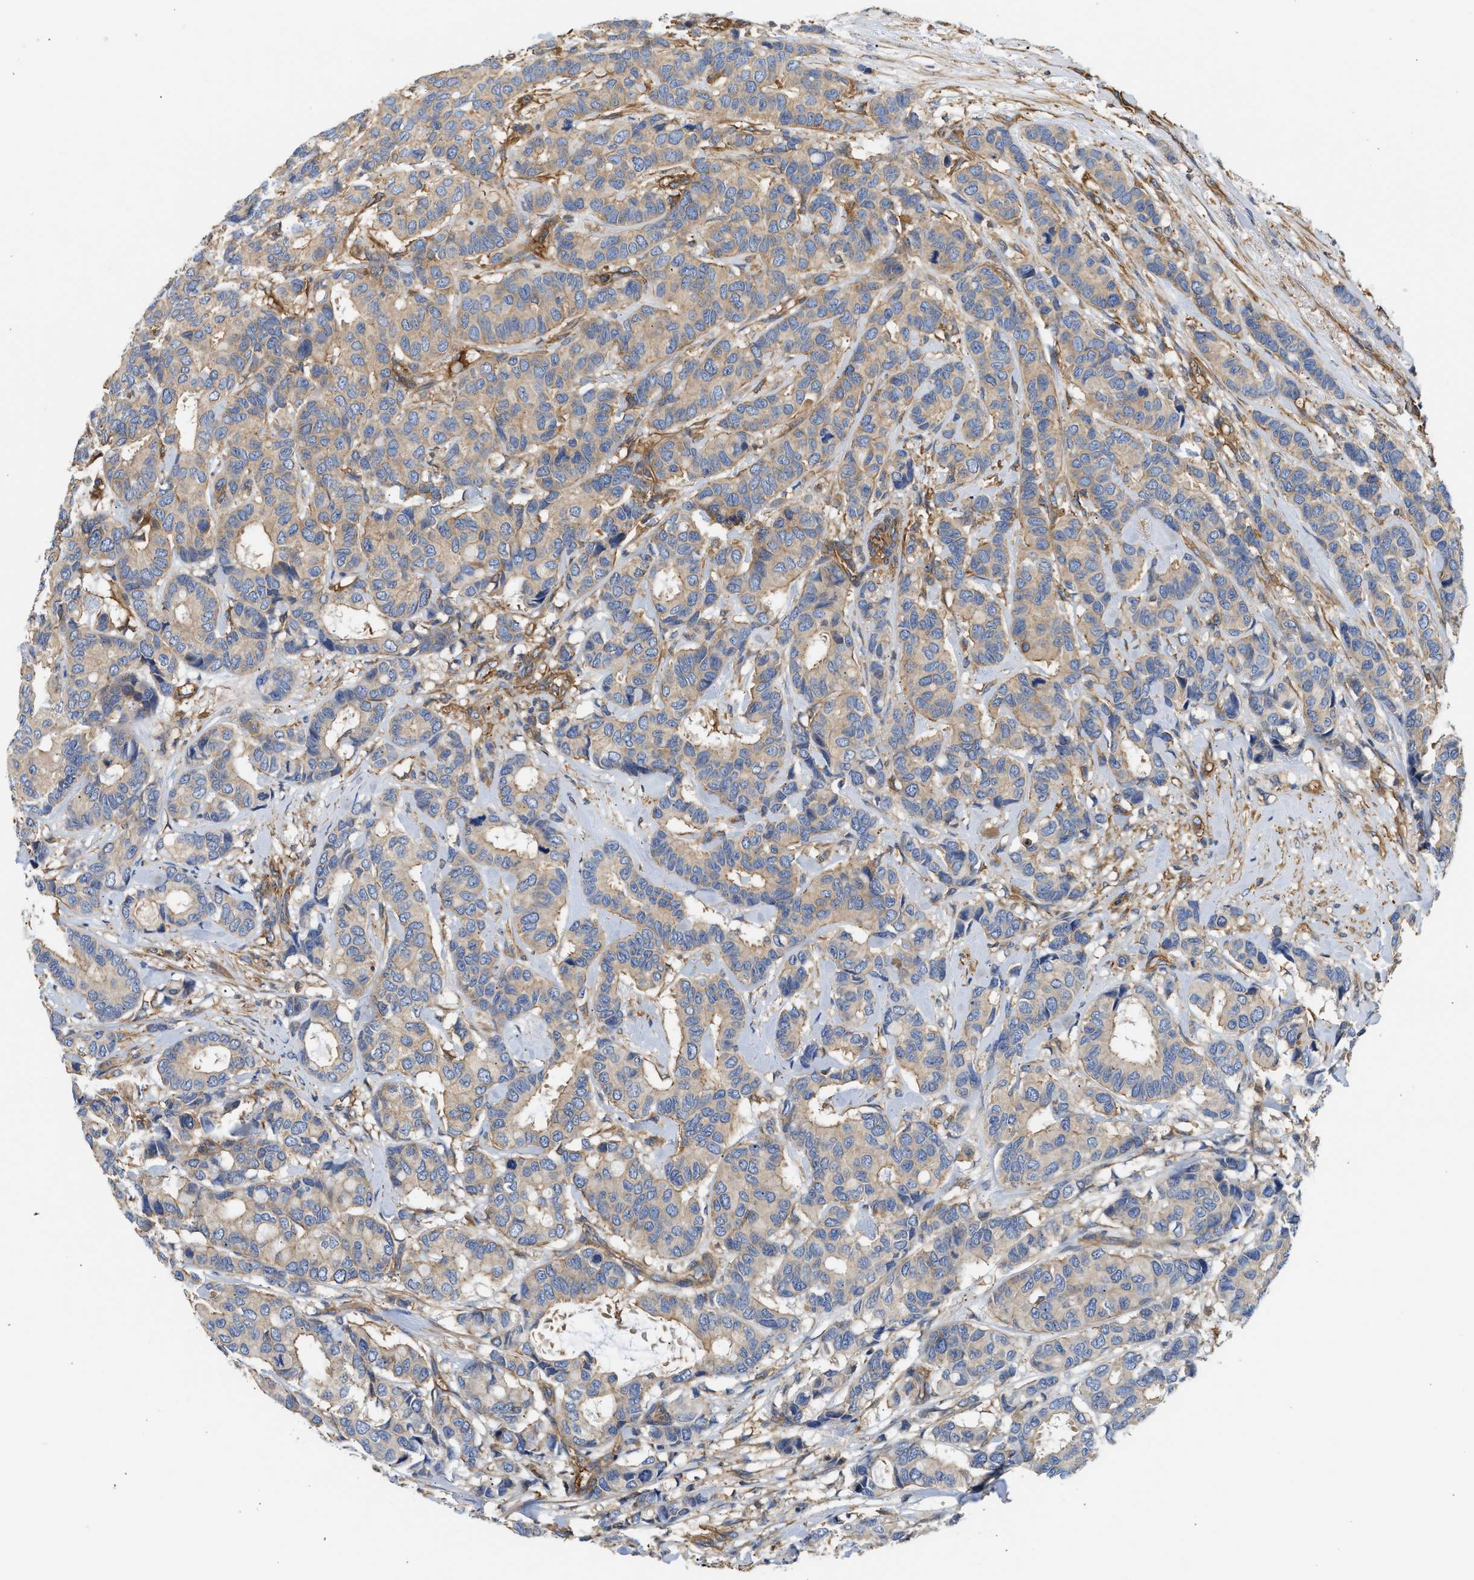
{"staining": {"intensity": "weak", "quantity": "25%-75%", "location": "cytoplasmic/membranous"}, "tissue": "breast cancer", "cell_type": "Tumor cells", "image_type": "cancer", "snomed": [{"axis": "morphology", "description": "Duct carcinoma"}, {"axis": "topography", "description": "Breast"}], "caption": "This is an image of immunohistochemistry staining of intraductal carcinoma (breast), which shows weak positivity in the cytoplasmic/membranous of tumor cells.", "gene": "SAMD9L", "patient": {"sex": "female", "age": 87}}